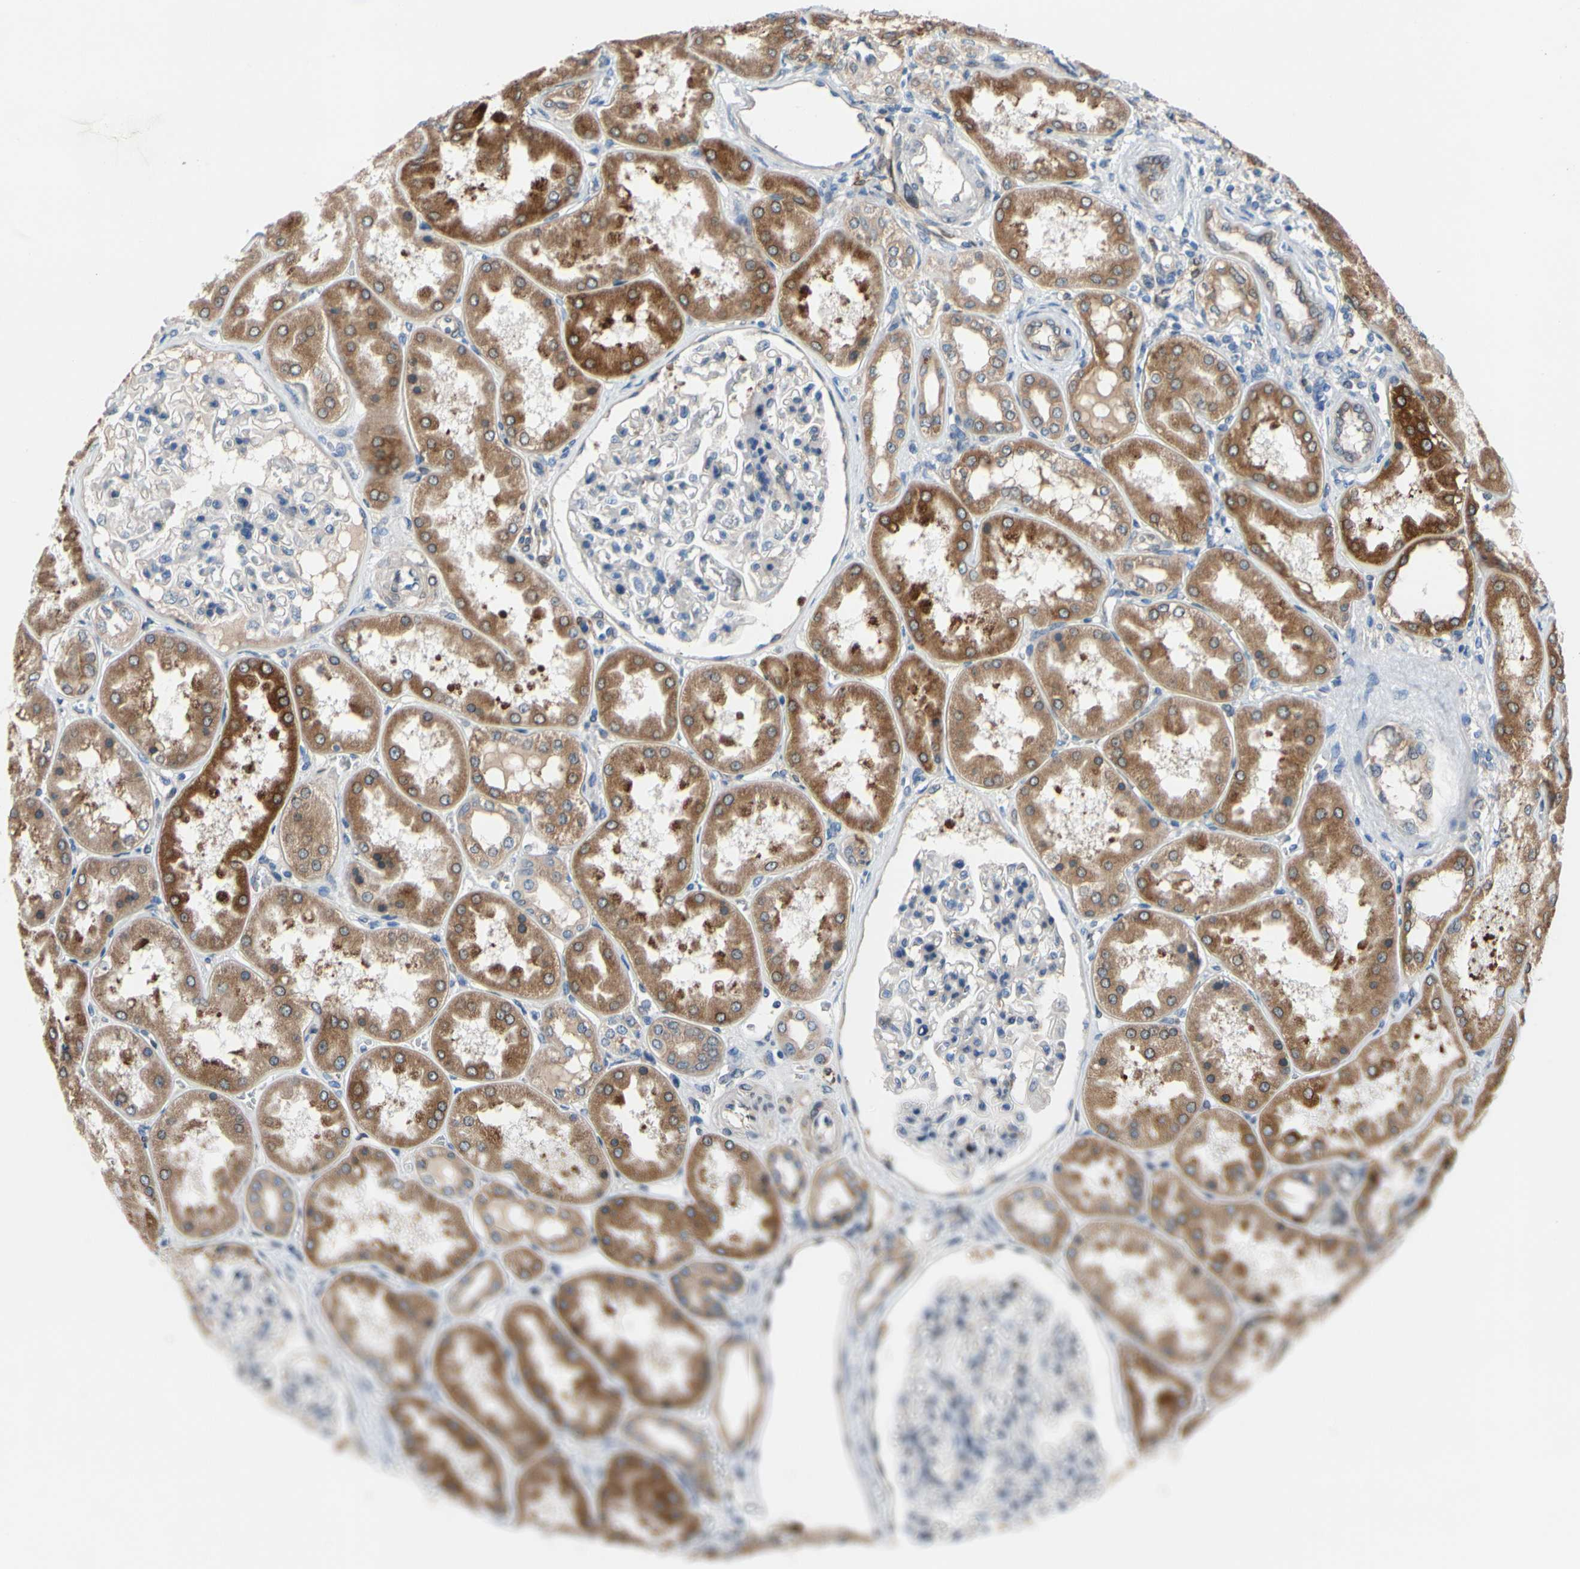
{"staining": {"intensity": "weak", "quantity": "<25%", "location": "cytoplasmic/membranous"}, "tissue": "kidney", "cell_type": "Cells in glomeruli", "image_type": "normal", "snomed": [{"axis": "morphology", "description": "Normal tissue, NOS"}, {"axis": "topography", "description": "Kidney"}], "caption": "Human kidney stained for a protein using IHC displays no staining in cells in glomeruli.", "gene": "PRXL2A", "patient": {"sex": "female", "age": 56}}